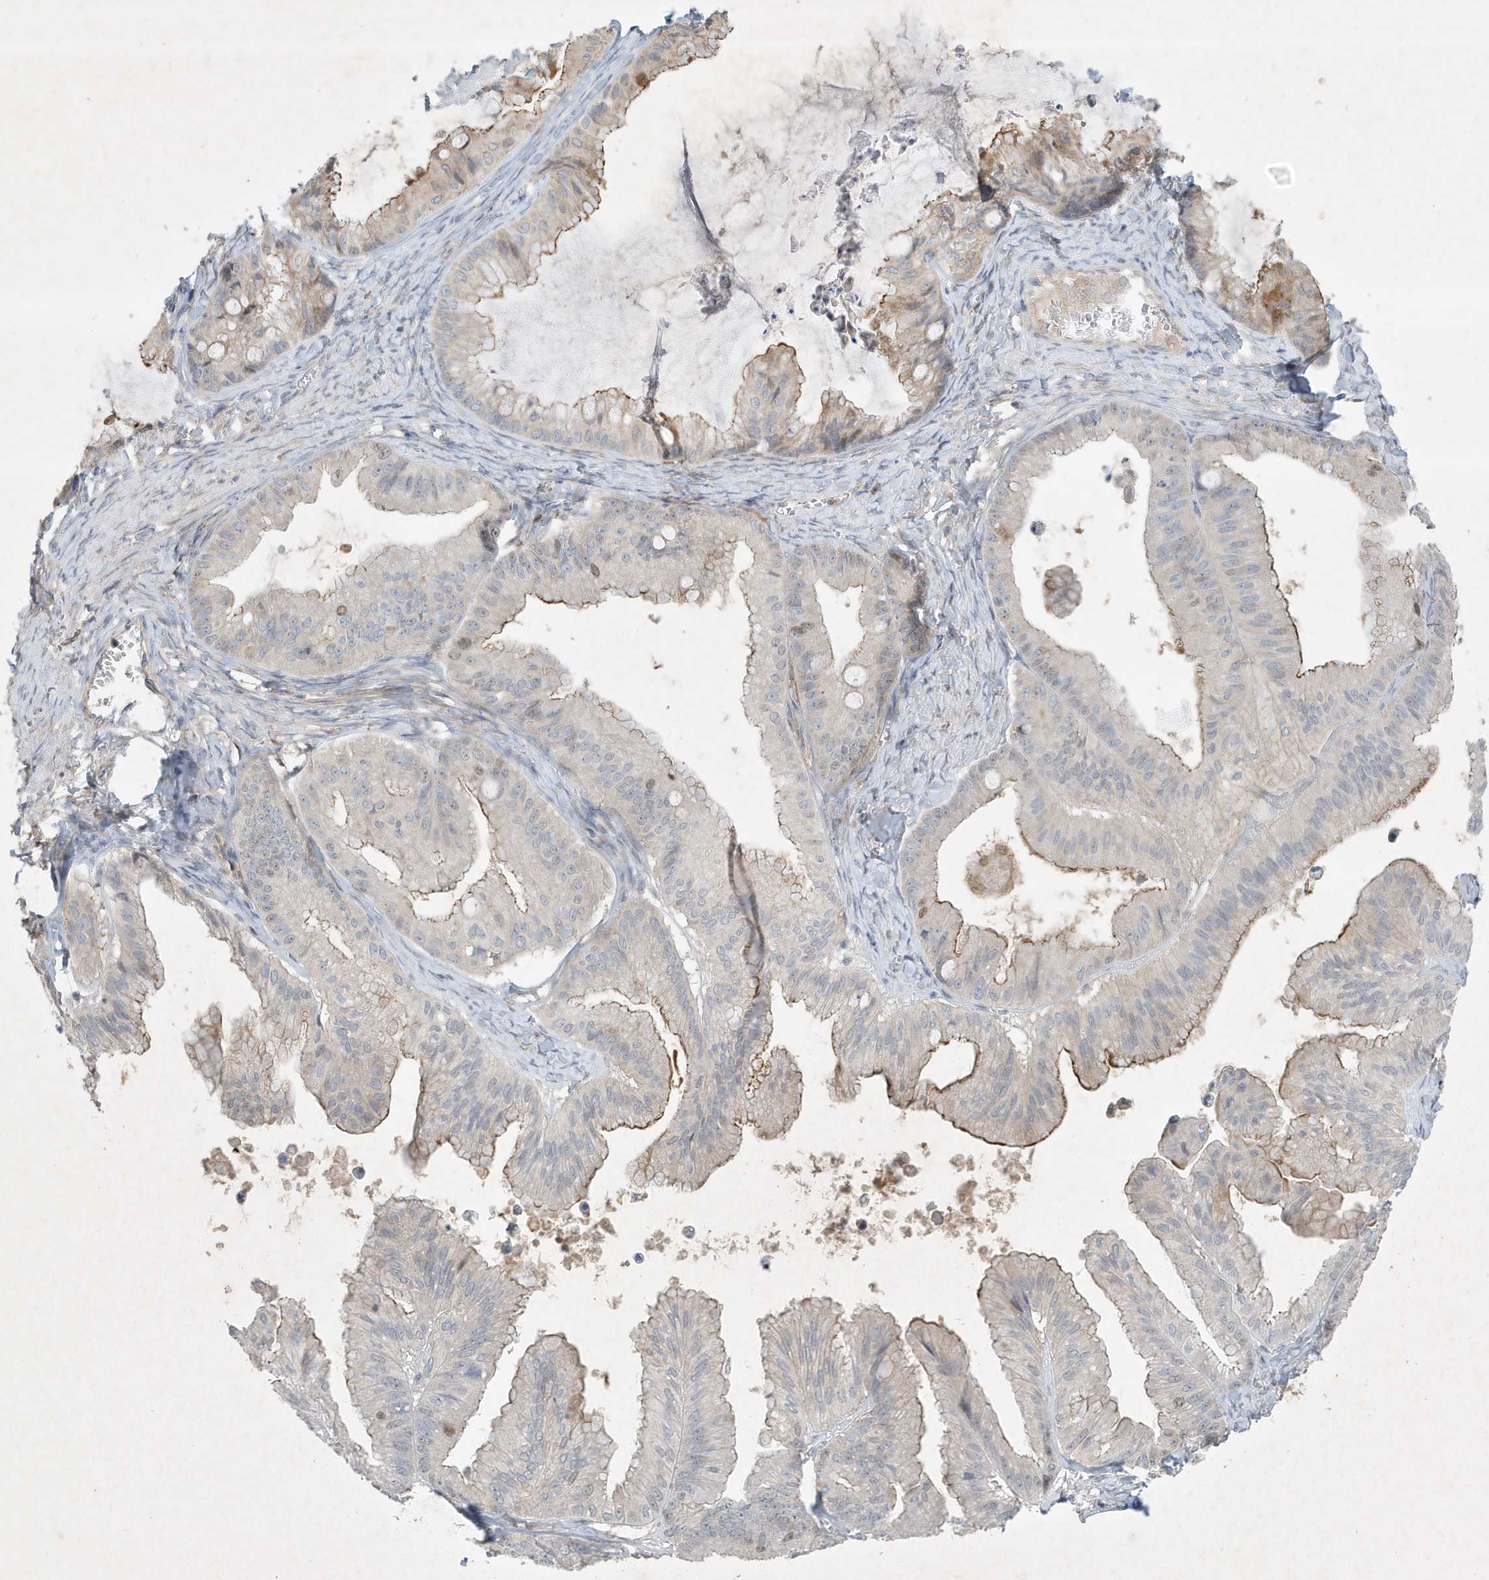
{"staining": {"intensity": "moderate", "quantity": "<25%", "location": "cytoplasmic/membranous"}, "tissue": "ovarian cancer", "cell_type": "Tumor cells", "image_type": "cancer", "snomed": [{"axis": "morphology", "description": "Cystadenocarcinoma, mucinous, NOS"}, {"axis": "topography", "description": "Ovary"}], "caption": "This photomicrograph demonstrates immunohistochemistry (IHC) staining of human ovarian mucinous cystadenocarcinoma, with low moderate cytoplasmic/membranous positivity in approximately <25% of tumor cells.", "gene": "MAST3", "patient": {"sex": "female", "age": 71}}